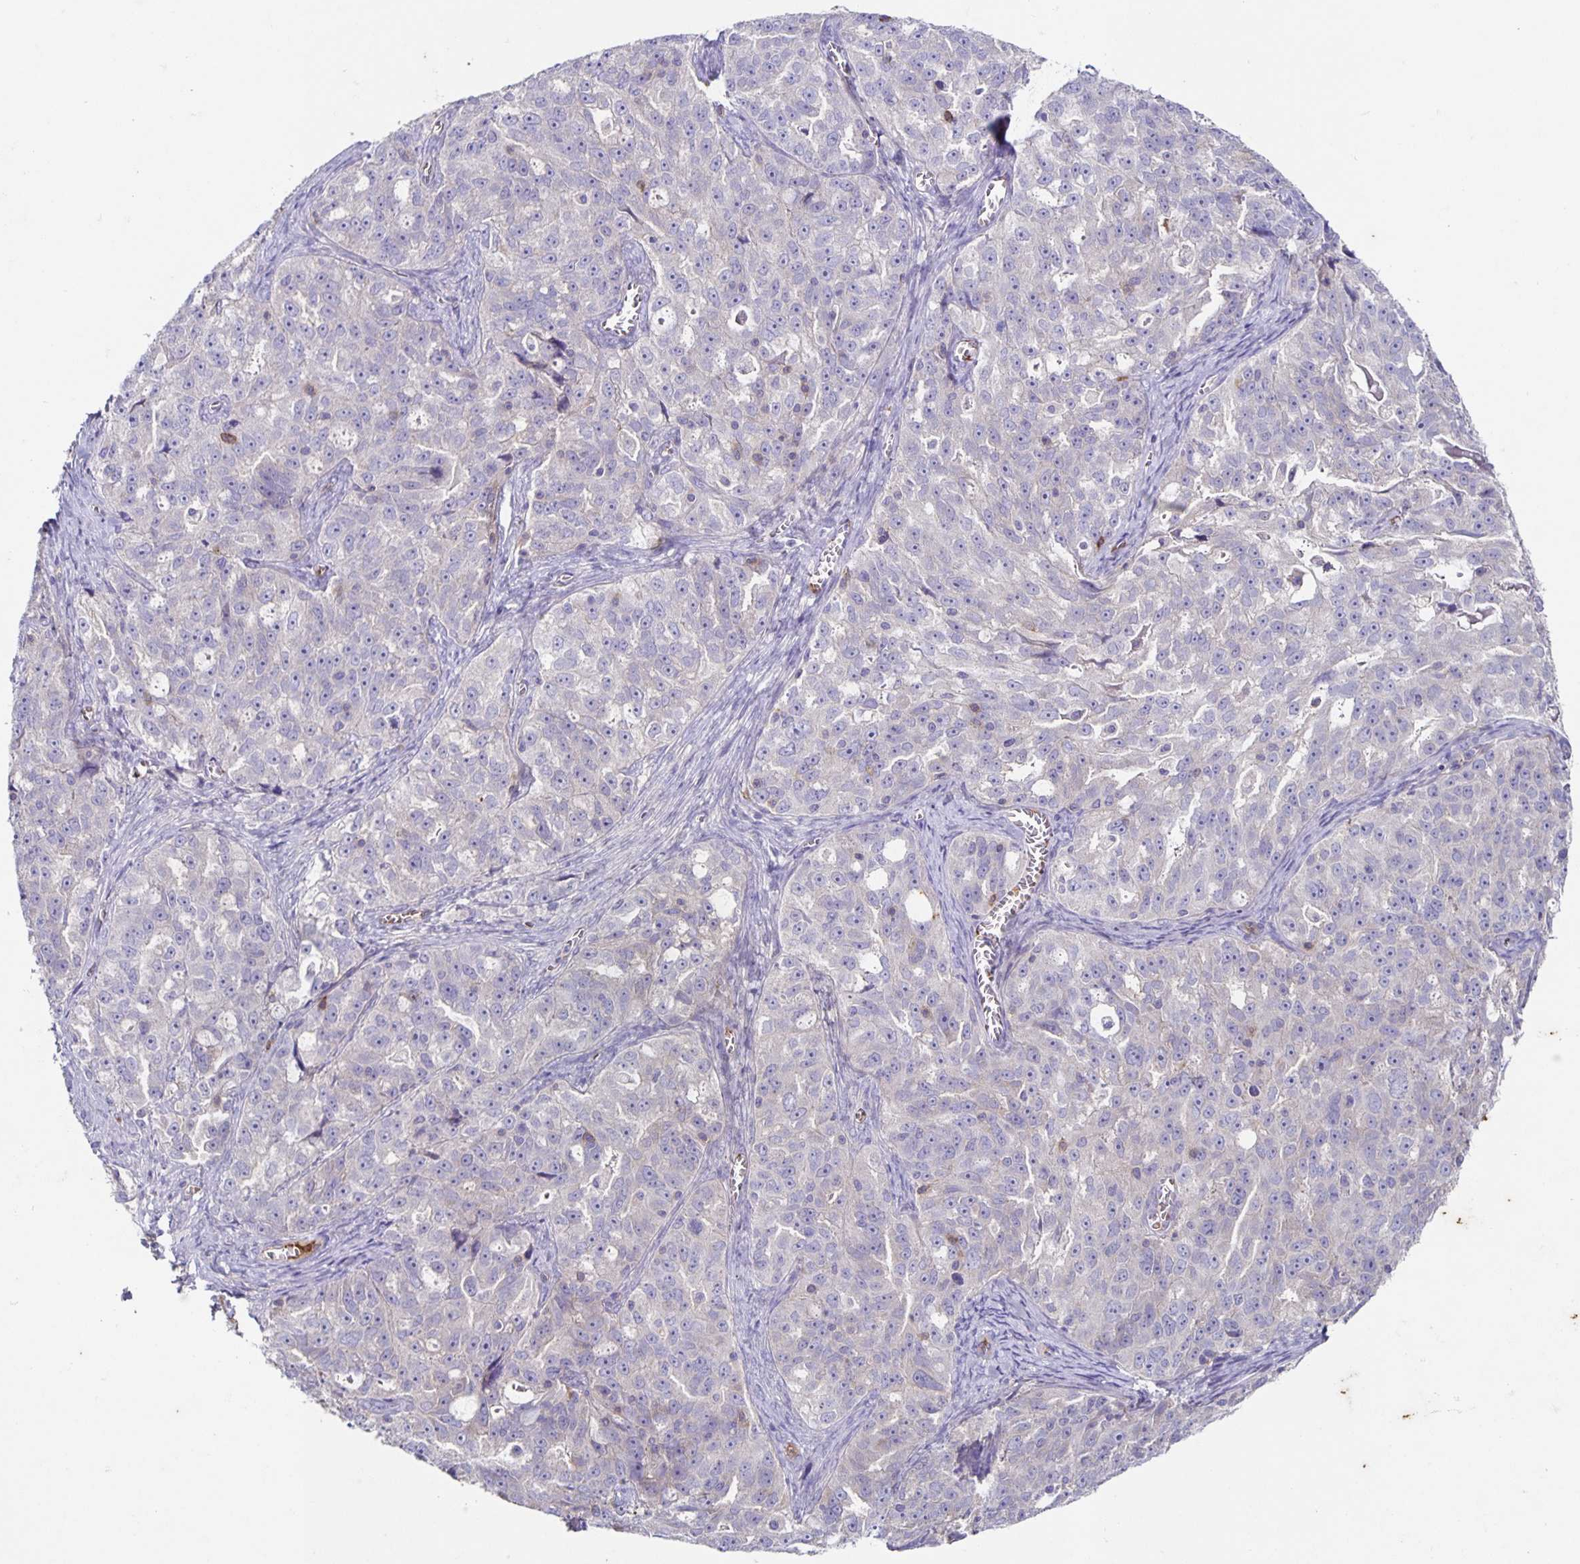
{"staining": {"intensity": "negative", "quantity": "none", "location": "none"}, "tissue": "ovarian cancer", "cell_type": "Tumor cells", "image_type": "cancer", "snomed": [{"axis": "morphology", "description": "Cystadenocarcinoma, serous, NOS"}, {"axis": "topography", "description": "Ovary"}], "caption": "Immunohistochemical staining of ovarian cancer (serous cystadenocarcinoma) exhibits no significant staining in tumor cells.", "gene": "ITGA2", "patient": {"sex": "female", "age": 51}}